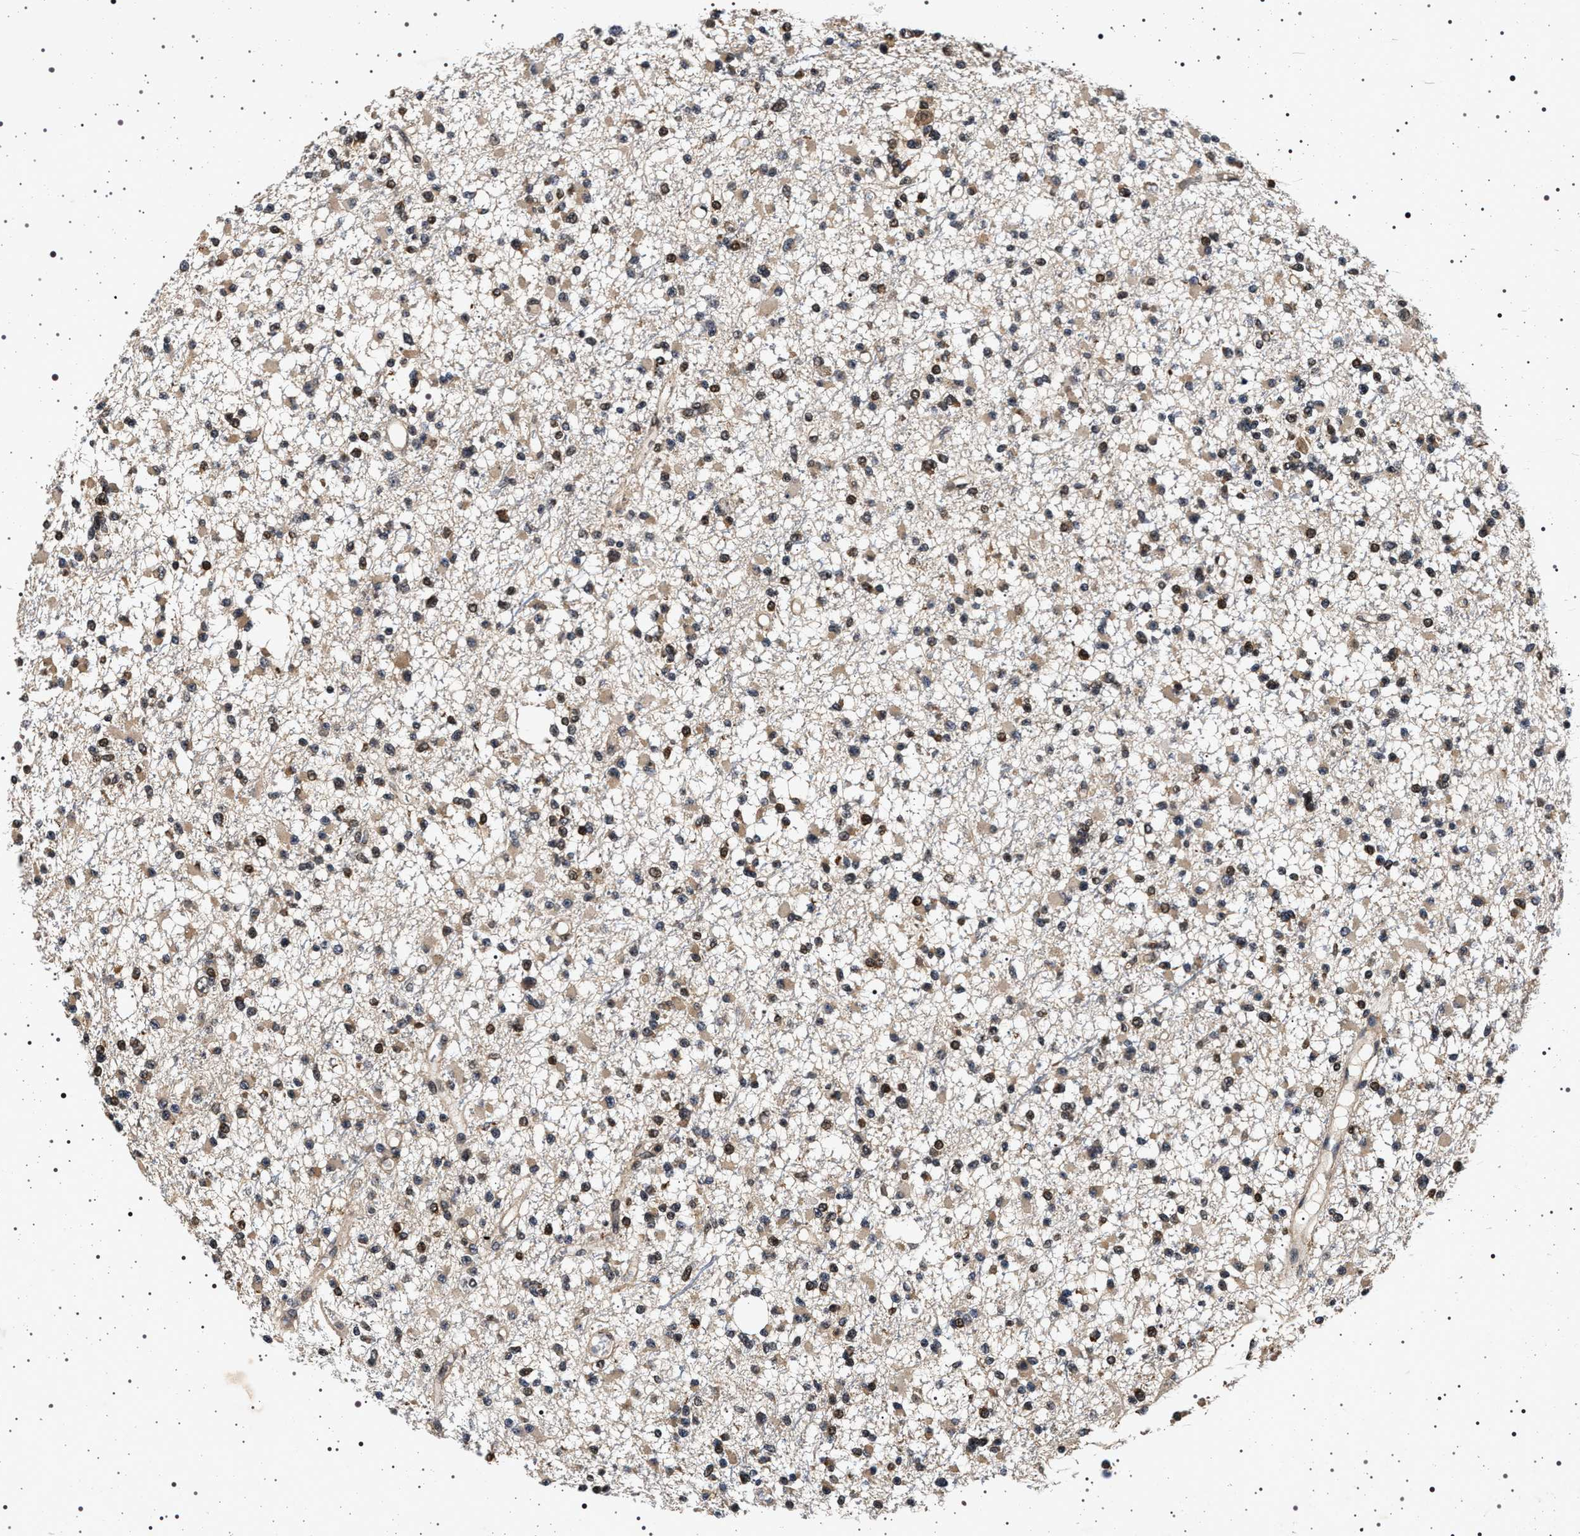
{"staining": {"intensity": "moderate", "quantity": "25%-75%", "location": "nuclear"}, "tissue": "glioma", "cell_type": "Tumor cells", "image_type": "cancer", "snomed": [{"axis": "morphology", "description": "Glioma, malignant, Low grade"}, {"axis": "topography", "description": "Brain"}], "caption": "High-magnification brightfield microscopy of glioma stained with DAB (brown) and counterstained with hematoxylin (blue). tumor cells exhibit moderate nuclear staining is appreciated in approximately25%-75% of cells.", "gene": "CDKN1B", "patient": {"sex": "female", "age": 22}}